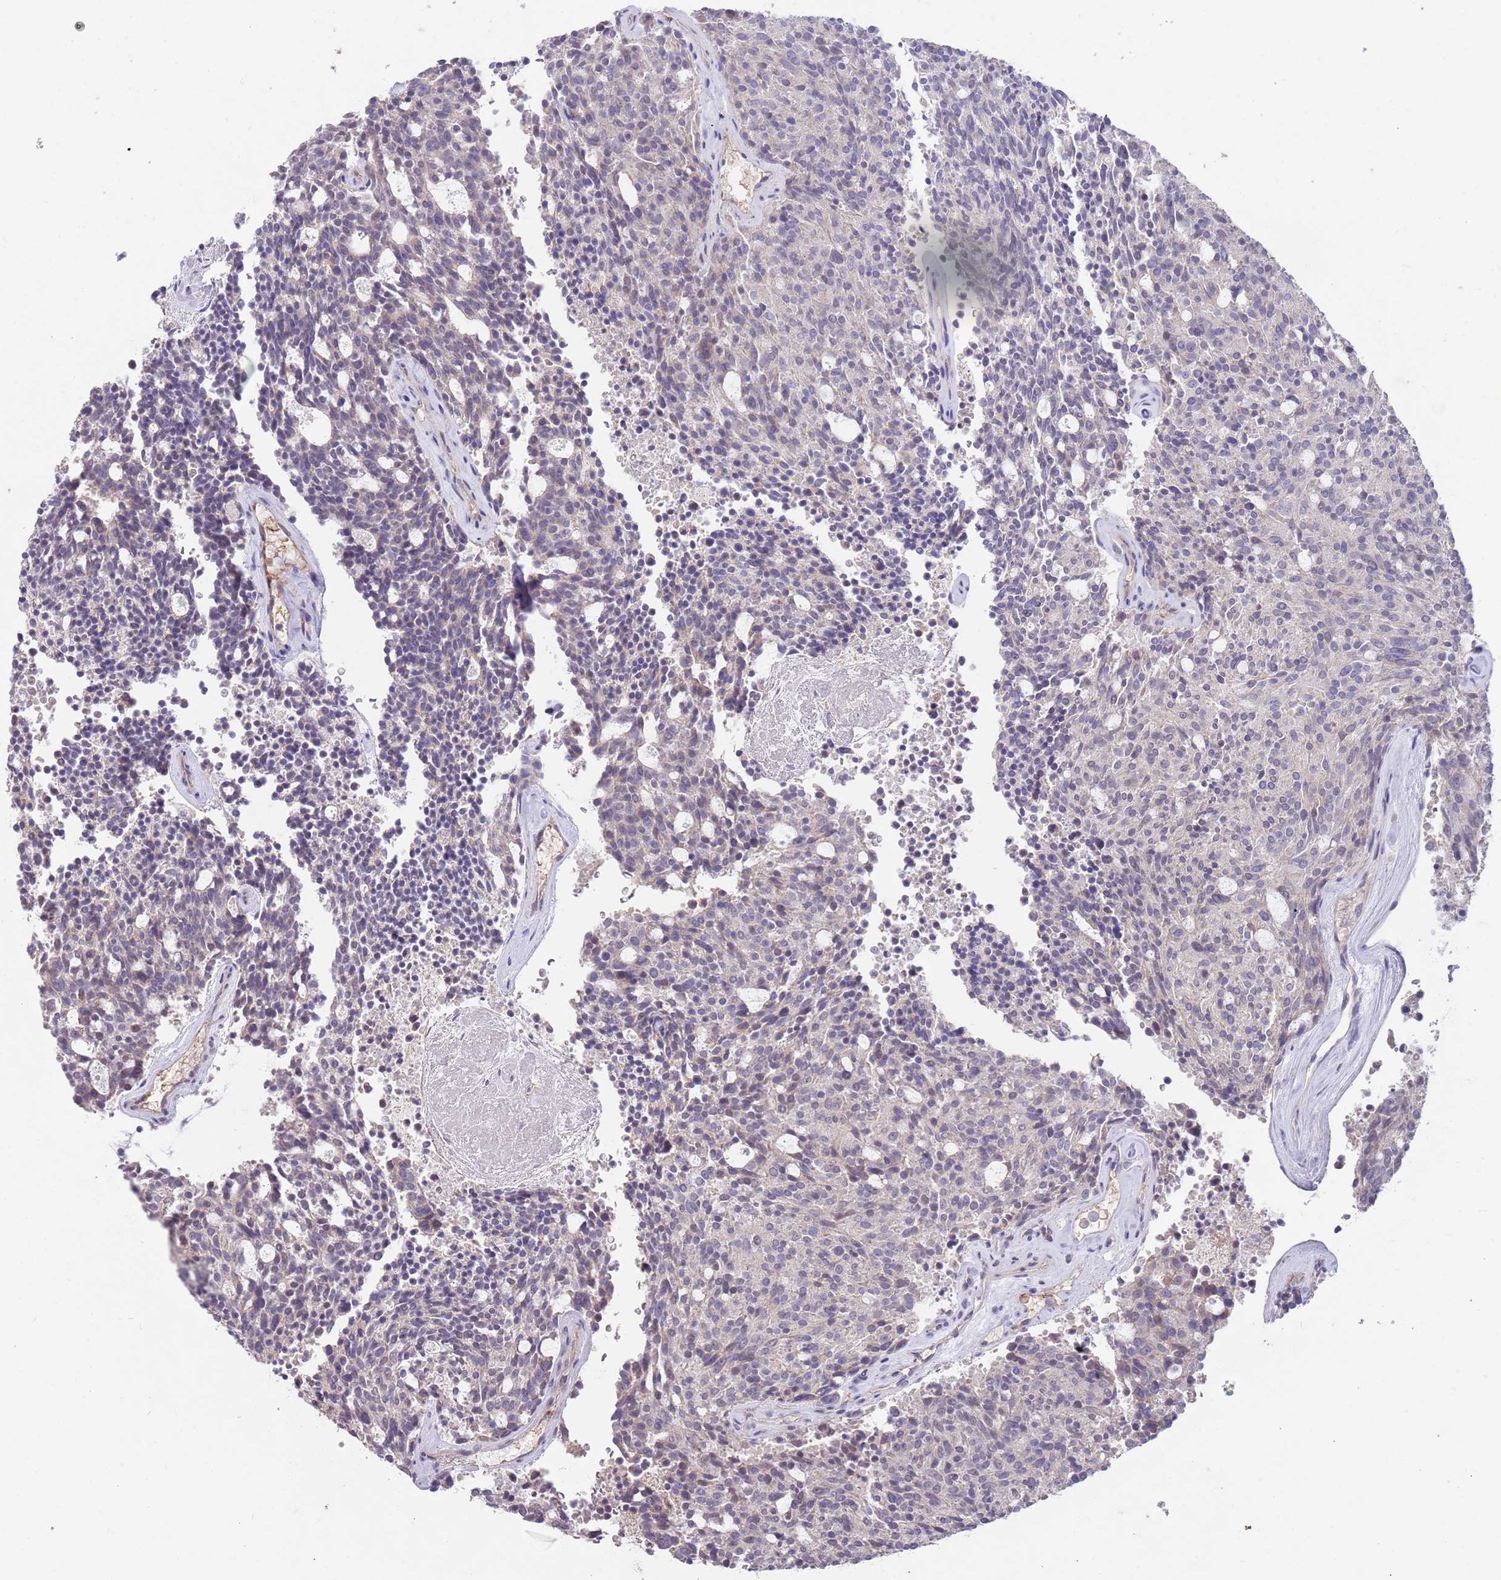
{"staining": {"intensity": "negative", "quantity": "none", "location": "none"}, "tissue": "carcinoid", "cell_type": "Tumor cells", "image_type": "cancer", "snomed": [{"axis": "morphology", "description": "Carcinoid, malignant, NOS"}, {"axis": "topography", "description": "Pancreas"}], "caption": "A histopathology image of malignant carcinoid stained for a protein shows no brown staining in tumor cells.", "gene": "MEI1", "patient": {"sex": "female", "age": 54}}